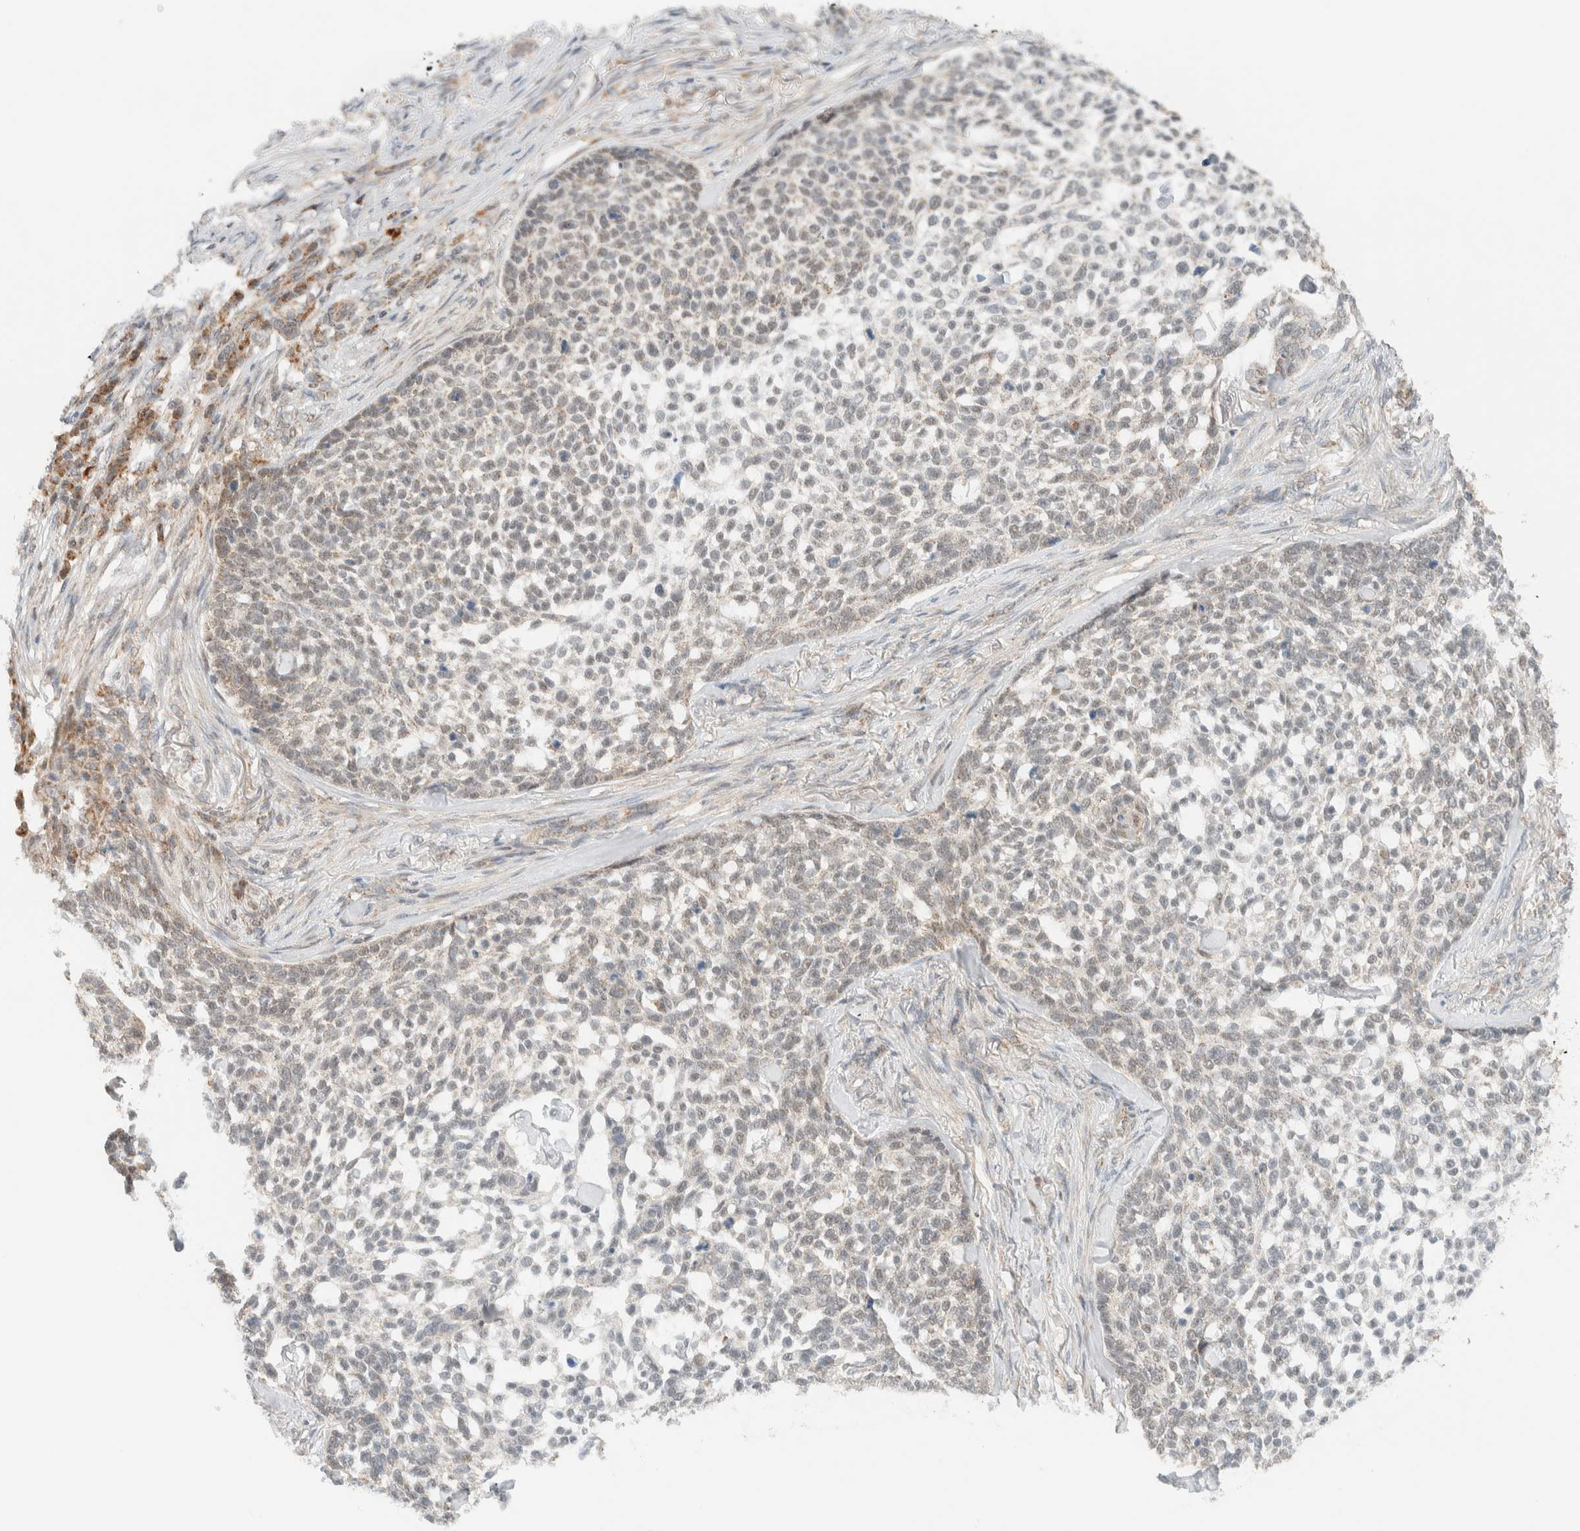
{"staining": {"intensity": "weak", "quantity": "25%-75%", "location": "cytoplasmic/membranous"}, "tissue": "skin cancer", "cell_type": "Tumor cells", "image_type": "cancer", "snomed": [{"axis": "morphology", "description": "Basal cell carcinoma"}, {"axis": "topography", "description": "Skin"}], "caption": "A histopathology image of skin cancer stained for a protein shows weak cytoplasmic/membranous brown staining in tumor cells. The protein is shown in brown color, while the nuclei are stained blue.", "gene": "MRPL41", "patient": {"sex": "female", "age": 64}}